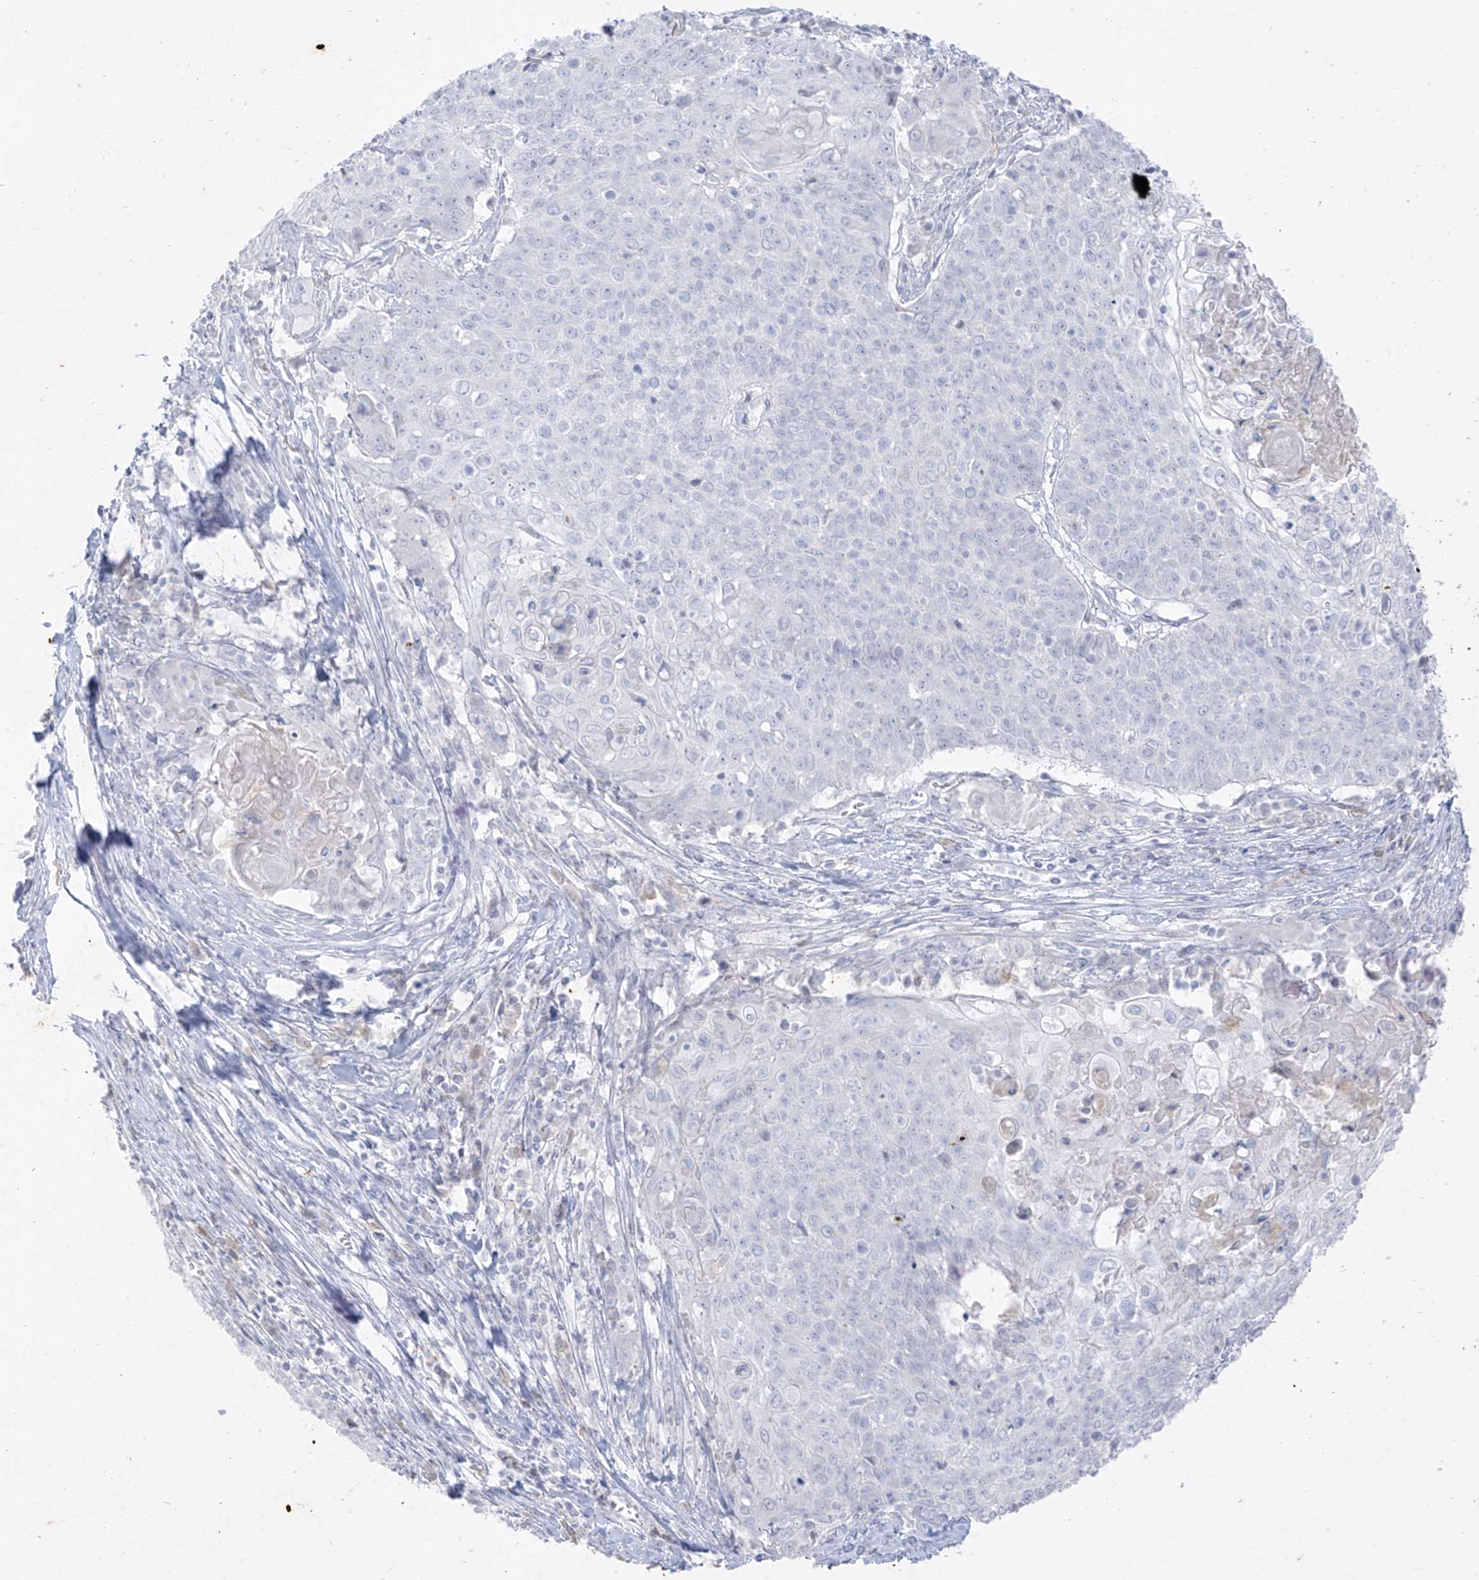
{"staining": {"intensity": "negative", "quantity": "none", "location": "none"}, "tissue": "cervical cancer", "cell_type": "Tumor cells", "image_type": "cancer", "snomed": [{"axis": "morphology", "description": "Squamous cell carcinoma, NOS"}, {"axis": "topography", "description": "Cervix"}], "caption": "Human squamous cell carcinoma (cervical) stained for a protein using immunohistochemistry demonstrates no staining in tumor cells.", "gene": "TGM4", "patient": {"sex": "female", "age": 39}}